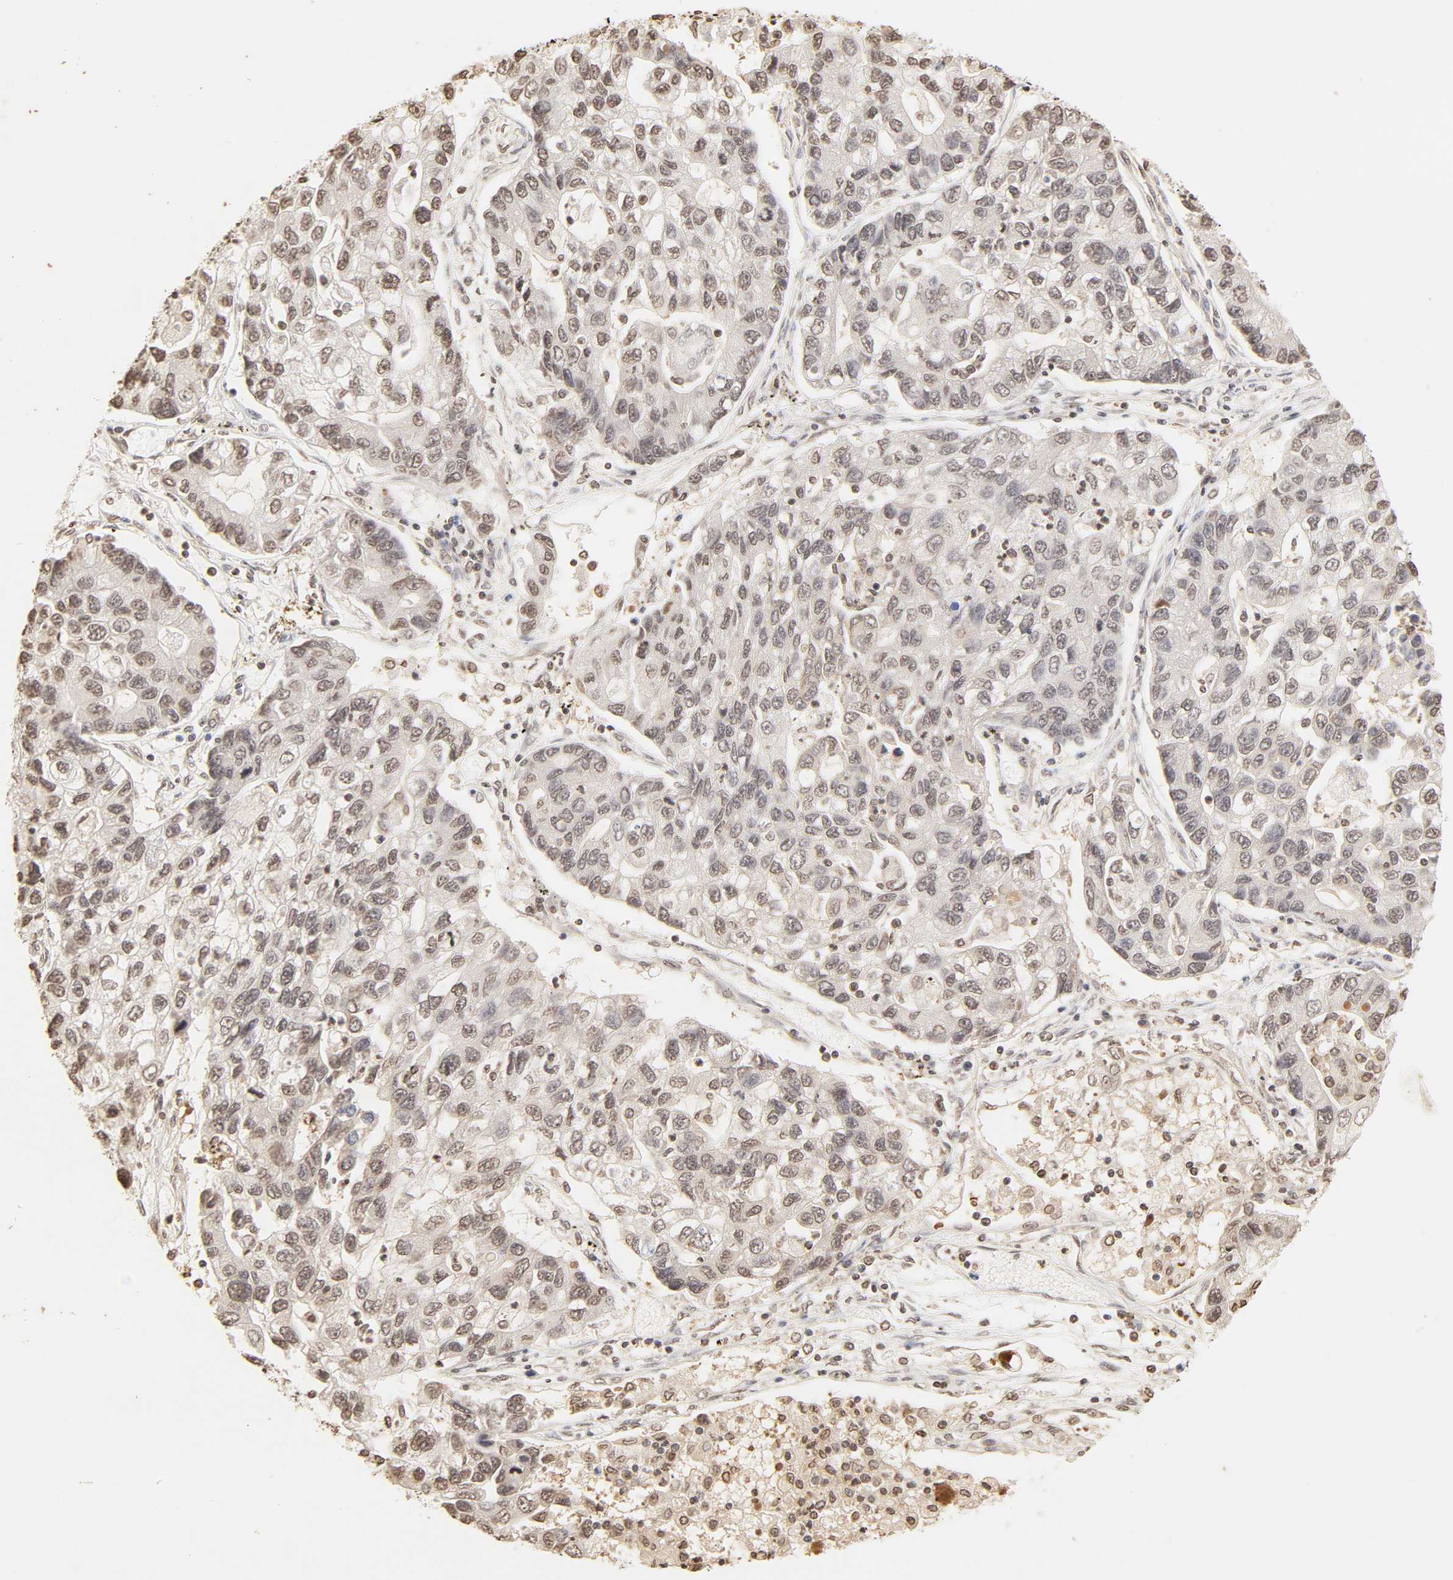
{"staining": {"intensity": "weak", "quantity": "25%-75%", "location": "nuclear"}, "tissue": "lung cancer", "cell_type": "Tumor cells", "image_type": "cancer", "snomed": [{"axis": "morphology", "description": "Adenocarcinoma, NOS"}, {"axis": "topography", "description": "Lung"}], "caption": "High-power microscopy captured an immunohistochemistry image of lung cancer (adenocarcinoma), revealing weak nuclear positivity in about 25%-75% of tumor cells.", "gene": "TBL1X", "patient": {"sex": "female", "age": 51}}